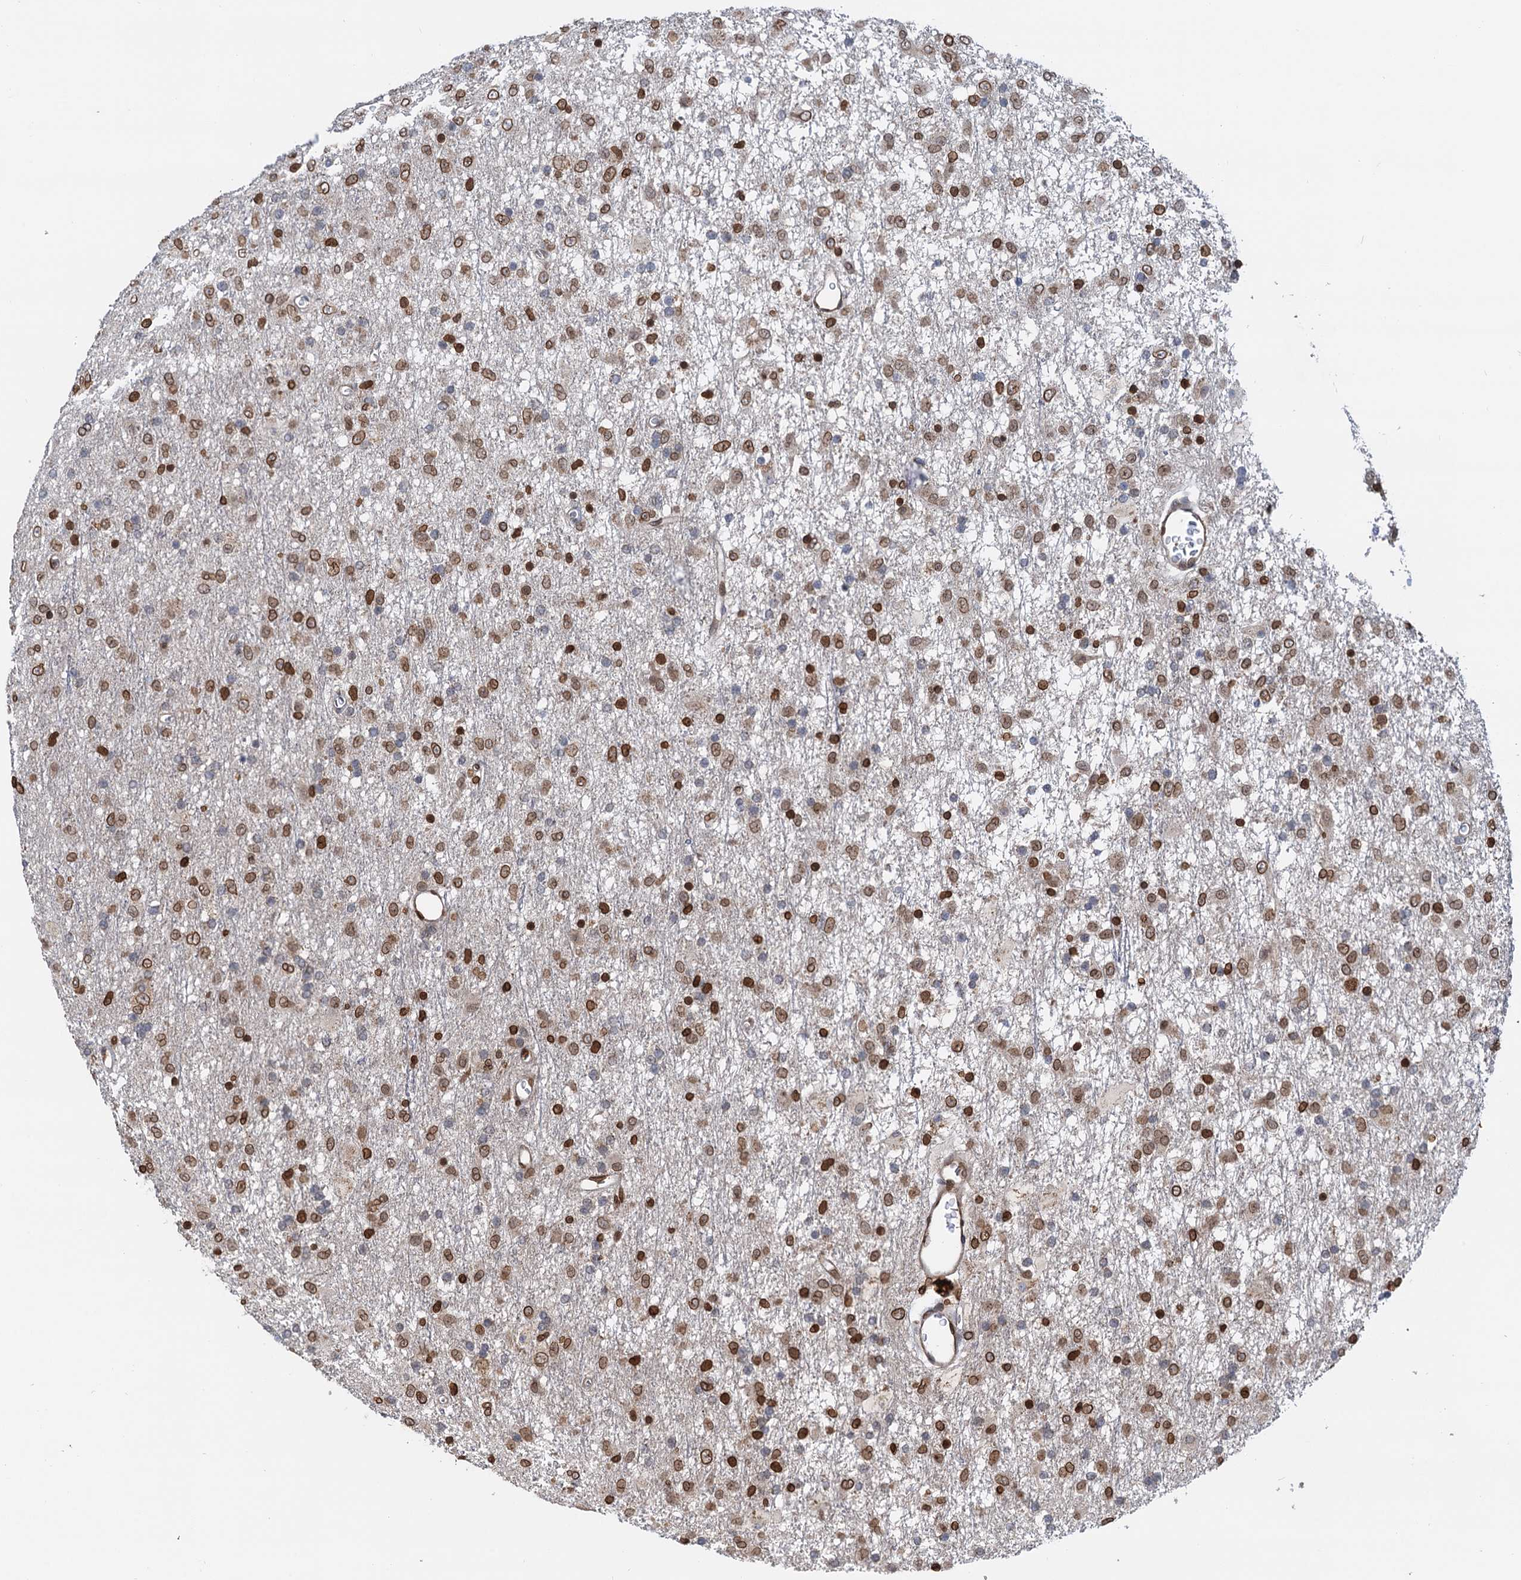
{"staining": {"intensity": "moderate", "quantity": ">75%", "location": "cytoplasmic/membranous,nuclear"}, "tissue": "glioma", "cell_type": "Tumor cells", "image_type": "cancer", "snomed": [{"axis": "morphology", "description": "Glioma, malignant, Low grade"}, {"axis": "topography", "description": "Brain"}], "caption": "Immunohistochemistry photomicrograph of glioma stained for a protein (brown), which demonstrates medium levels of moderate cytoplasmic/membranous and nuclear positivity in approximately >75% of tumor cells.", "gene": "ZC3H13", "patient": {"sex": "male", "age": 65}}